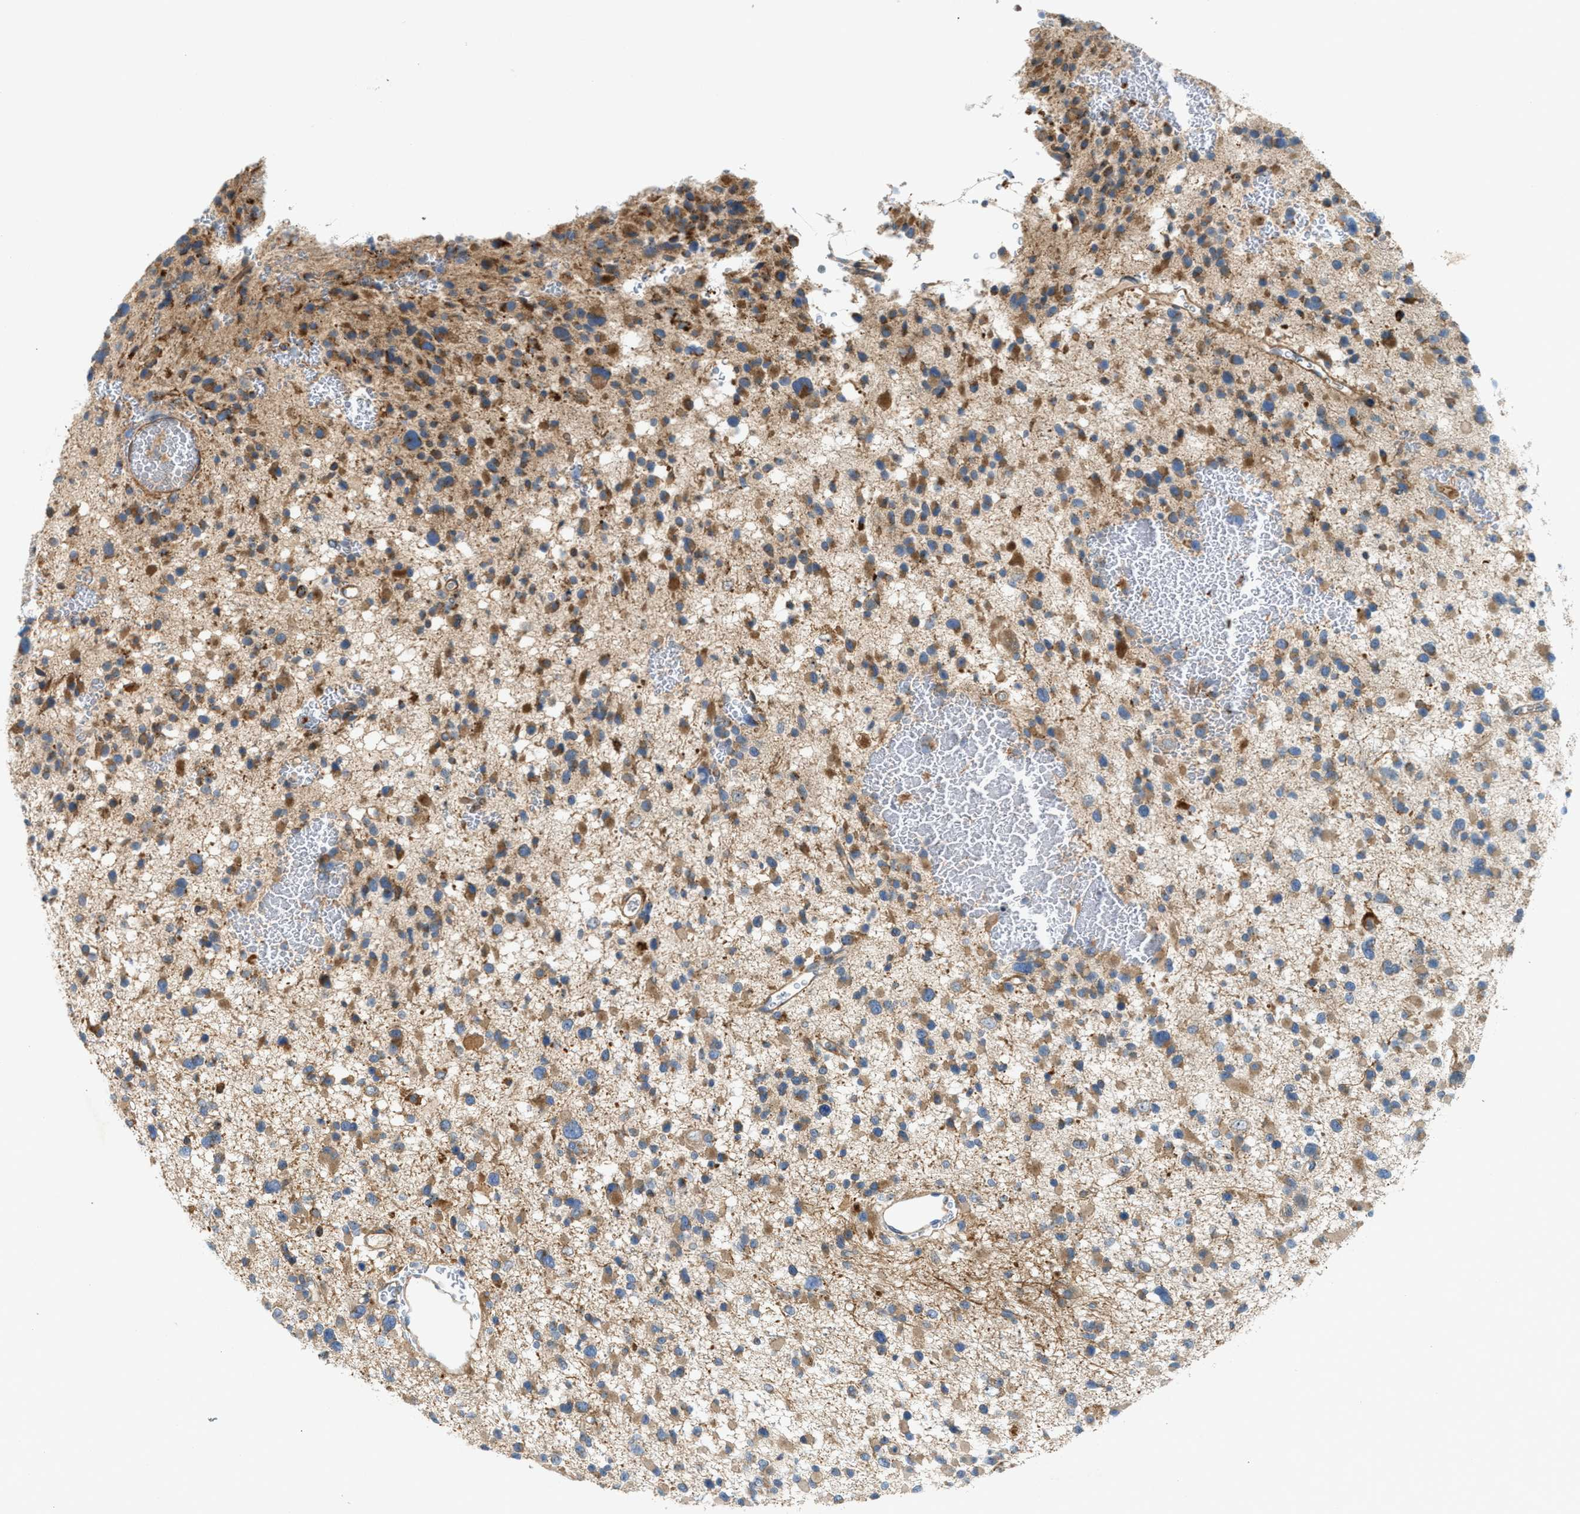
{"staining": {"intensity": "moderate", "quantity": ">75%", "location": "cytoplasmic/membranous"}, "tissue": "glioma", "cell_type": "Tumor cells", "image_type": "cancer", "snomed": [{"axis": "morphology", "description": "Glioma, malignant, Low grade"}, {"axis": "topography", "description": "Brain"}], "caption": "Moderate cytoplasmic/membranous protein expression is present in approximately >75% of tumor cells in glioma.", "gene": "CYB5D1", "patient": {"sex": "female", "age": 22}}